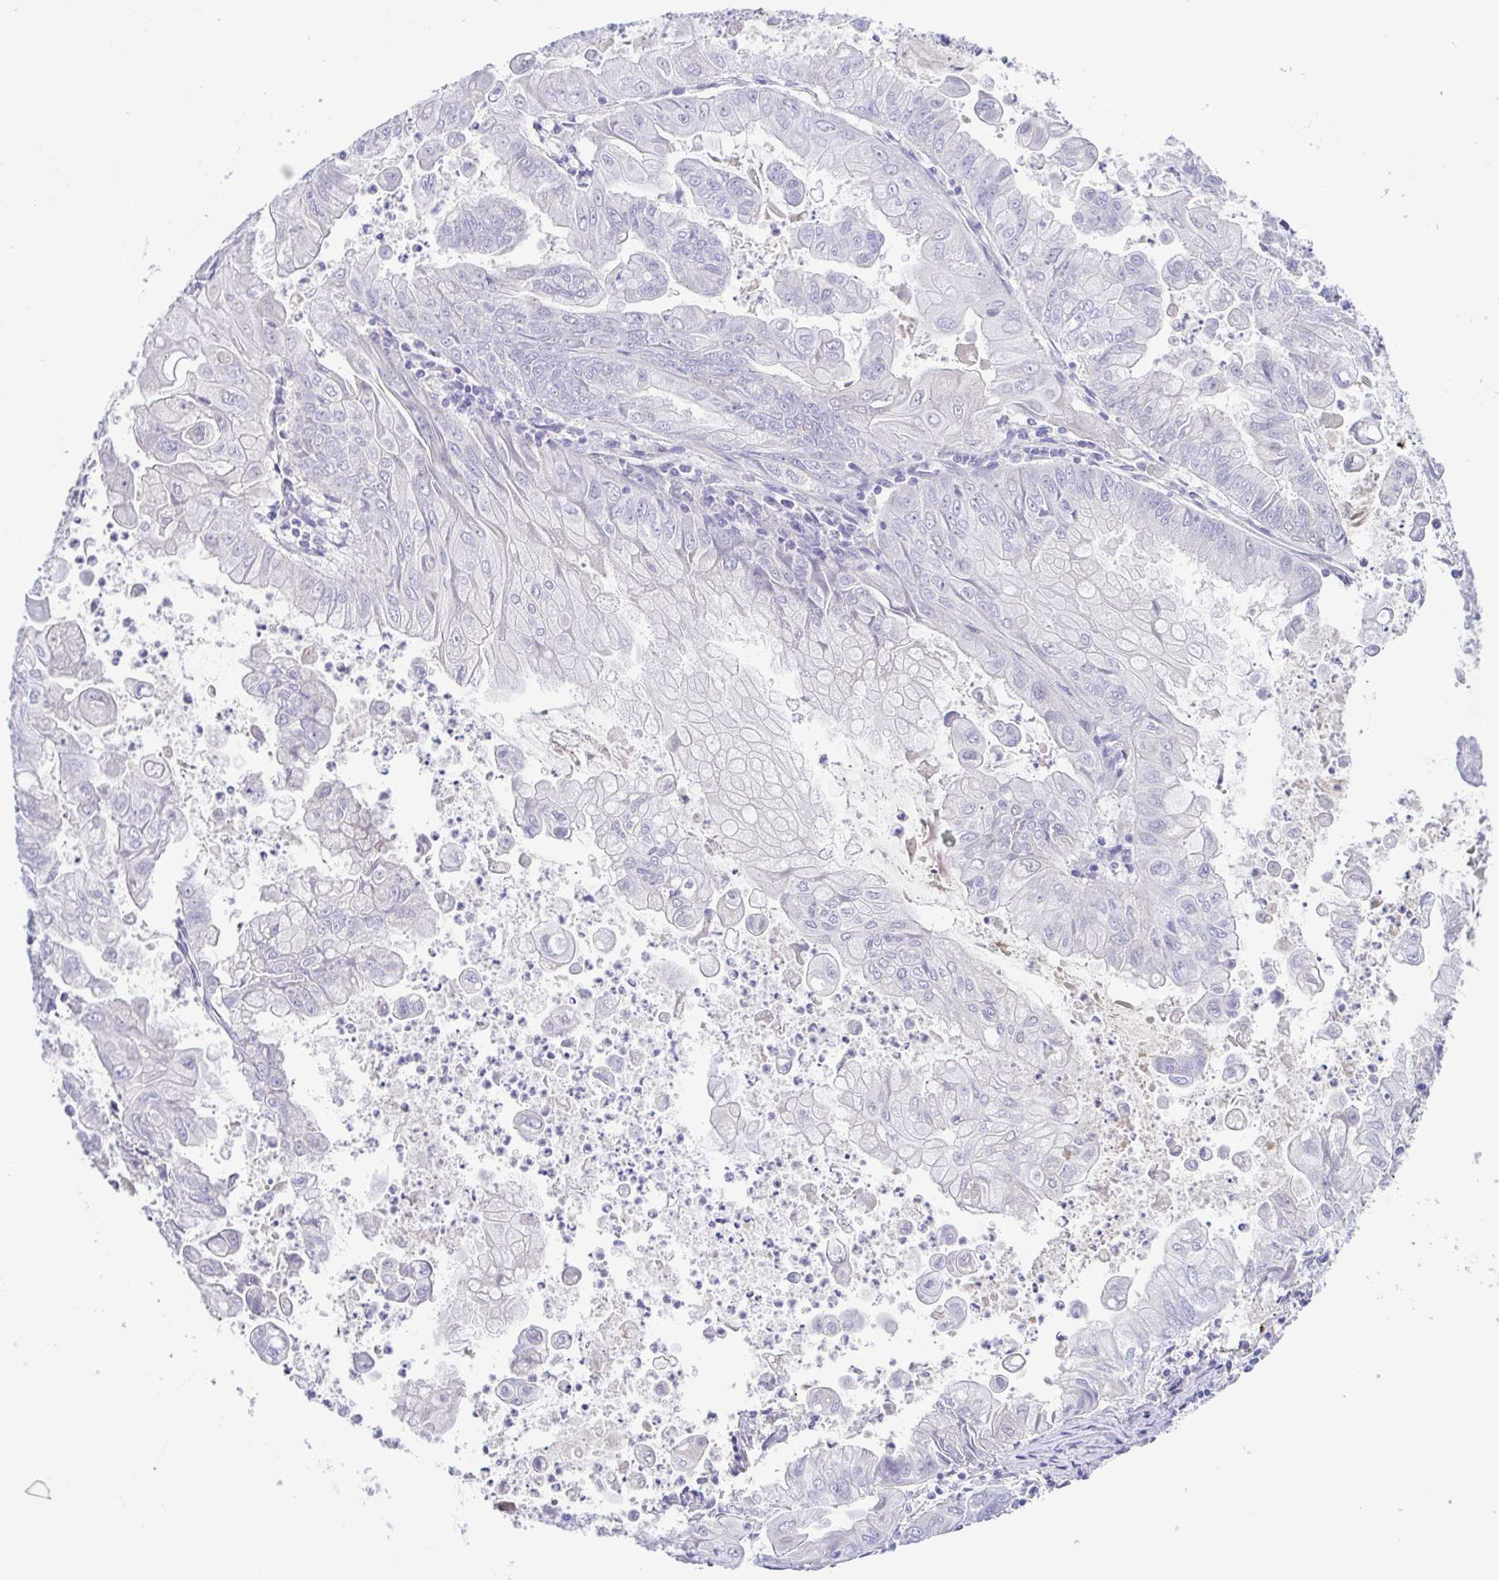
{"staining": {"intensity": "negative", "quantity": "none", "location": "none"}, "tissue": "stomach cancer", "cell_type": "Tumor cells", "image_type": "cancer", "snomed": [{"axis": "morphology", "description": "Adenocarcinoma, NOS"}, {"axis": "topography", "description": "Stomach, upper"}], "caption": "Stomach adenocarcinoma was stained to show a protein in brown. There is no significant positivity in tumor cells. (Immunohistochemistry (ihc), brightfield microscopy, high magnification).", "gene": "A1BG", "patient": {"sex": "male", "age": 80}}